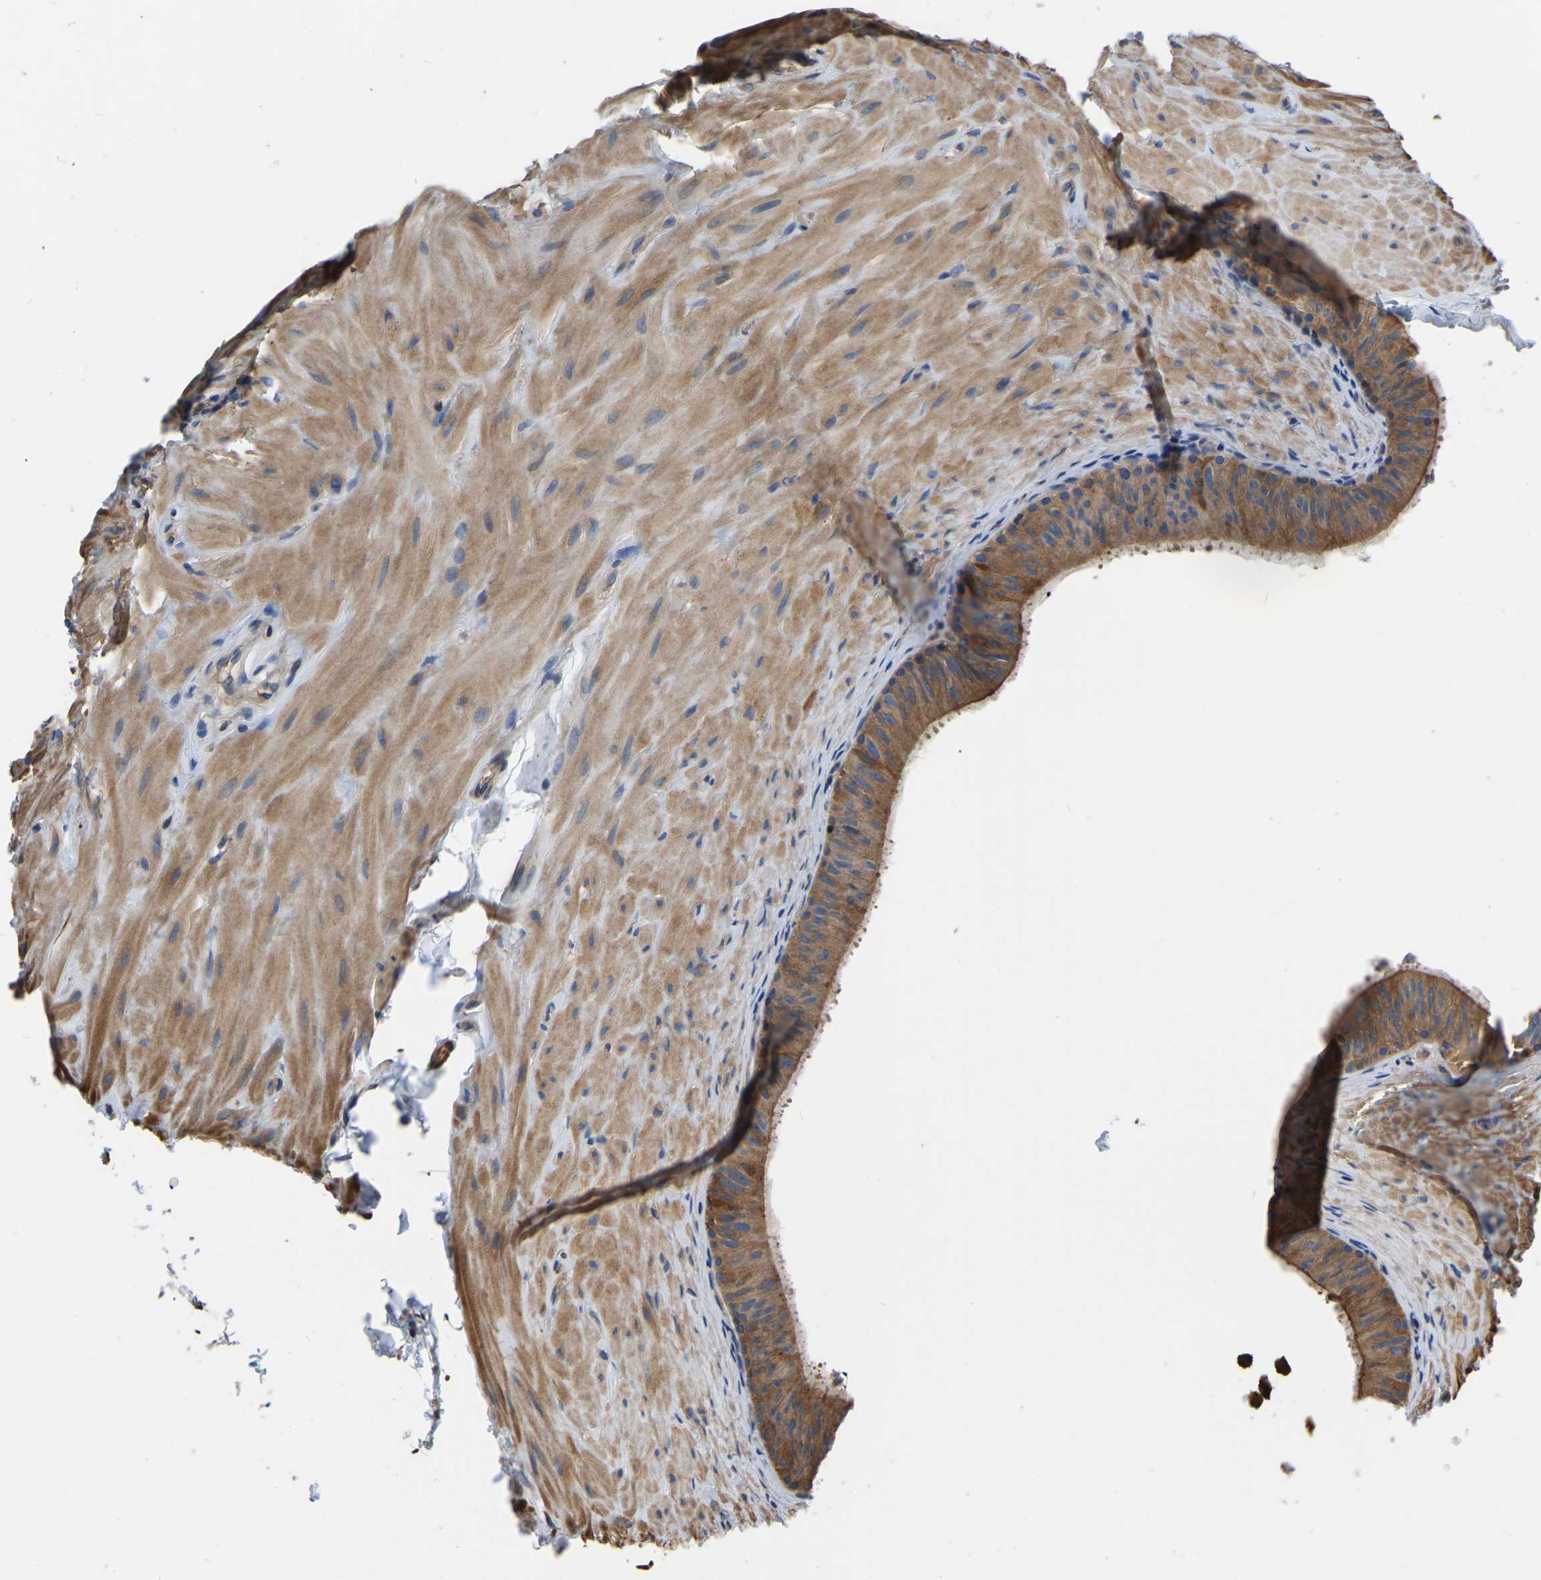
{"staining": {"intensity": "moderate", "quantity": ">75%", "location": "cytoplasmic/membranous"}, "tissue": "epididymis", "cell_type": "Glandular cells", "image_type": "normal", "snomed": [{"axis": "morphology", "description": "Normal tissue, NOS"}, {"axis": "topography", "description": "Epididymis"}], "caption": "About >75% of glandular cells in normal human epididymis exhibit moderate cytoplasmic/membranous protein expression as visualized by brown immunohistochemical staining.", "gene": "GARS1", "patient": {"sex": "male", "age": 34}}